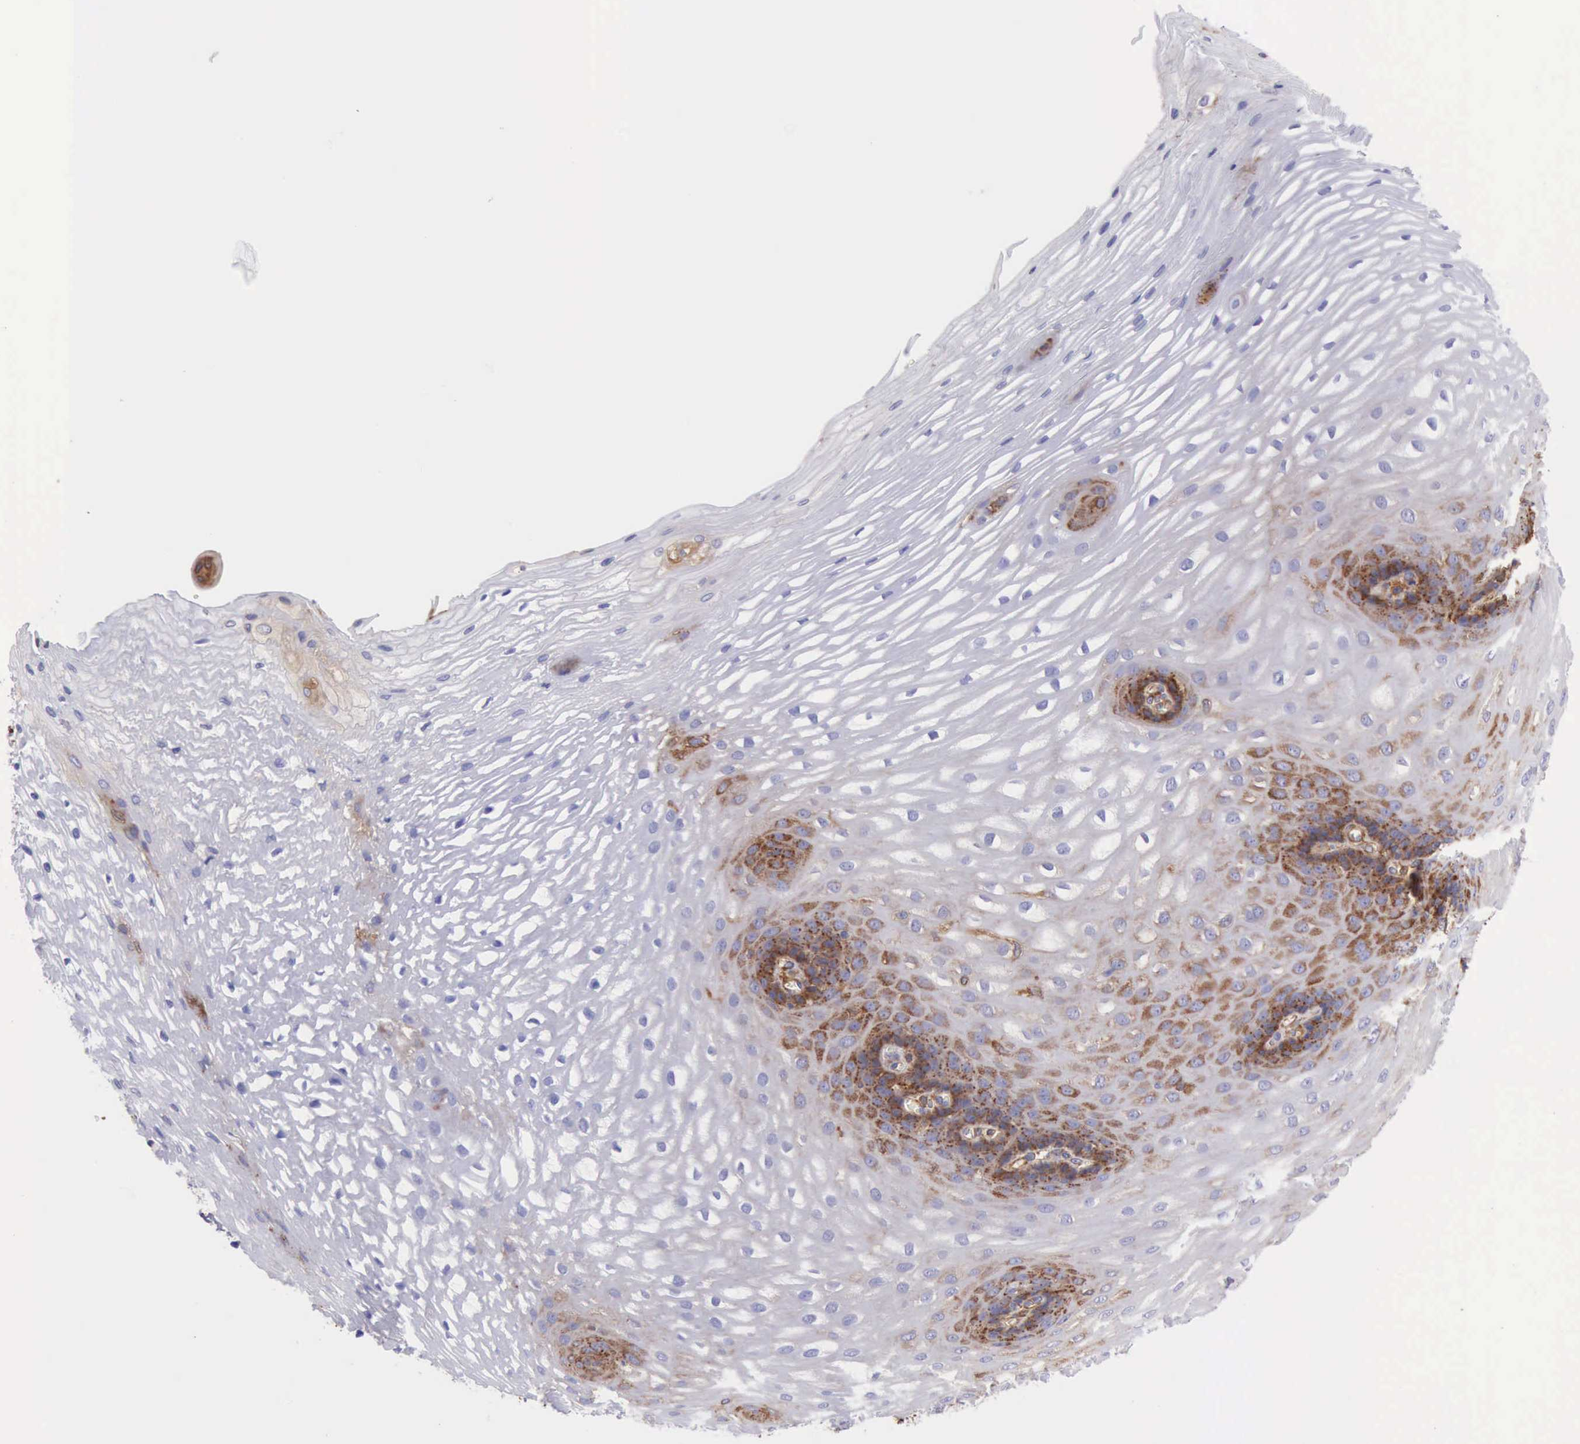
{"staining": {"intensity": "moderate", "quantity": "25%-75%", "location": "cytoplasmic/membranous"}, "tissue": "esophagus", "cell_type": "Squamous epithelial cells", "image_type": "normal", "snomed": [{"axis": "morphology", "description": "Normal tissue, NOS"}, {"axis": "morphology", "description": "Adenocarcinoma, NOS"}, {"axis": "topography", "description": "Esophagus"}, {"axis": "topography", "description": "Stomach"}], "caption": "A photomicrograph of human esophagus stained for a protein exhibits moderate cytoplasmic/membranous brown staining in squamous epithelial cells. Nuclei are stained in blue.", "gene": "FLNA", "patient": {"sex": "male", "age": 62}}